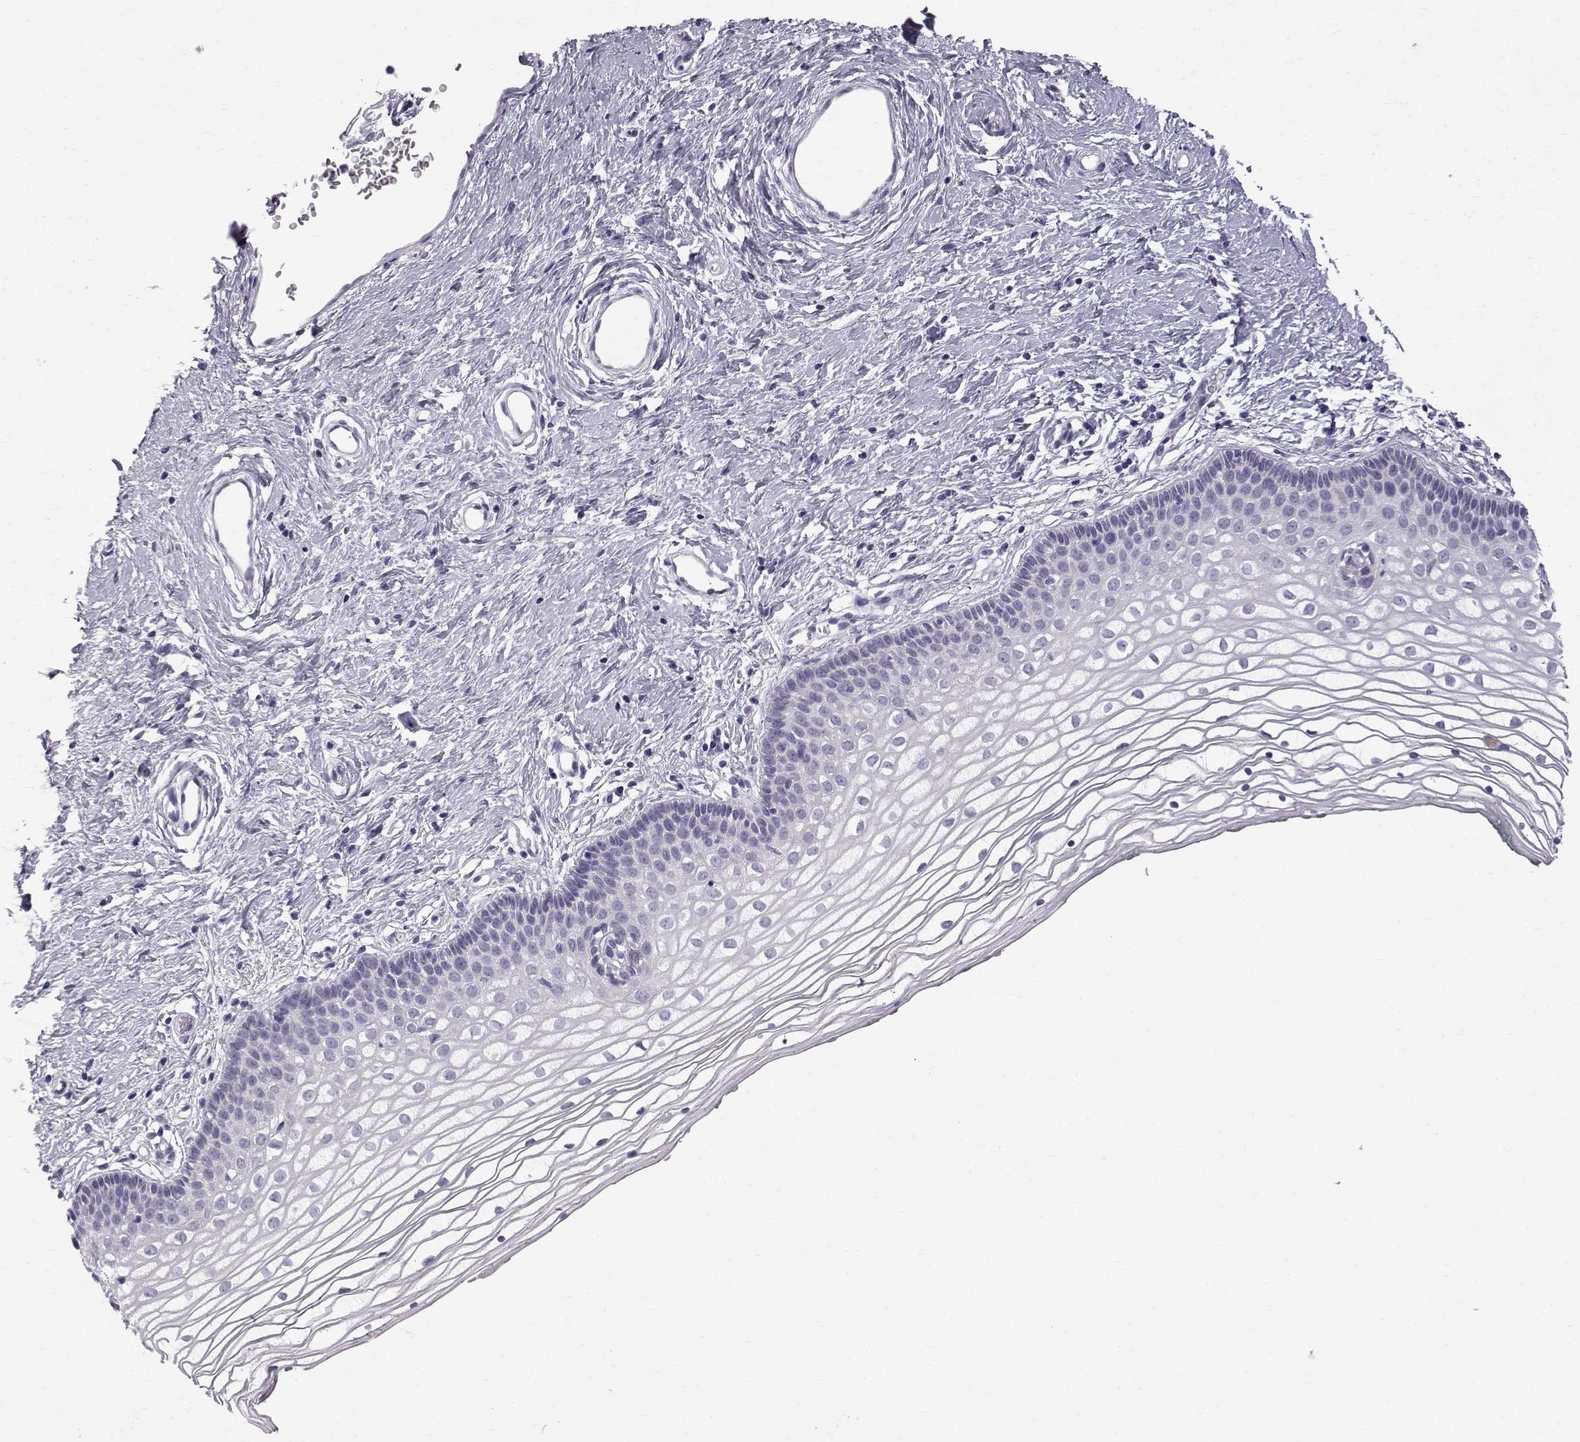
{"staining": {"intensity": "negative", "quantity": "none", "location": "none"}, "tissue": "vagina", "cell_type": "Squamous epithelial cells", "image_type": "normal", "snomed": [{"axis": "morphology", "description": "Normal tissue, NOS"}, {"axis": "topography", "description": "Vagina"}], "caption": "Image shows no protein staining in squamous epithelial cells of normal vagina. (Brightfield microscopy of DAB (3,3'-diaminobenzidine) immunohistochemistry (IHC) at high magnification).", "gene": "ROPN1B", "patient": {"sex": "female", "age": 36}}